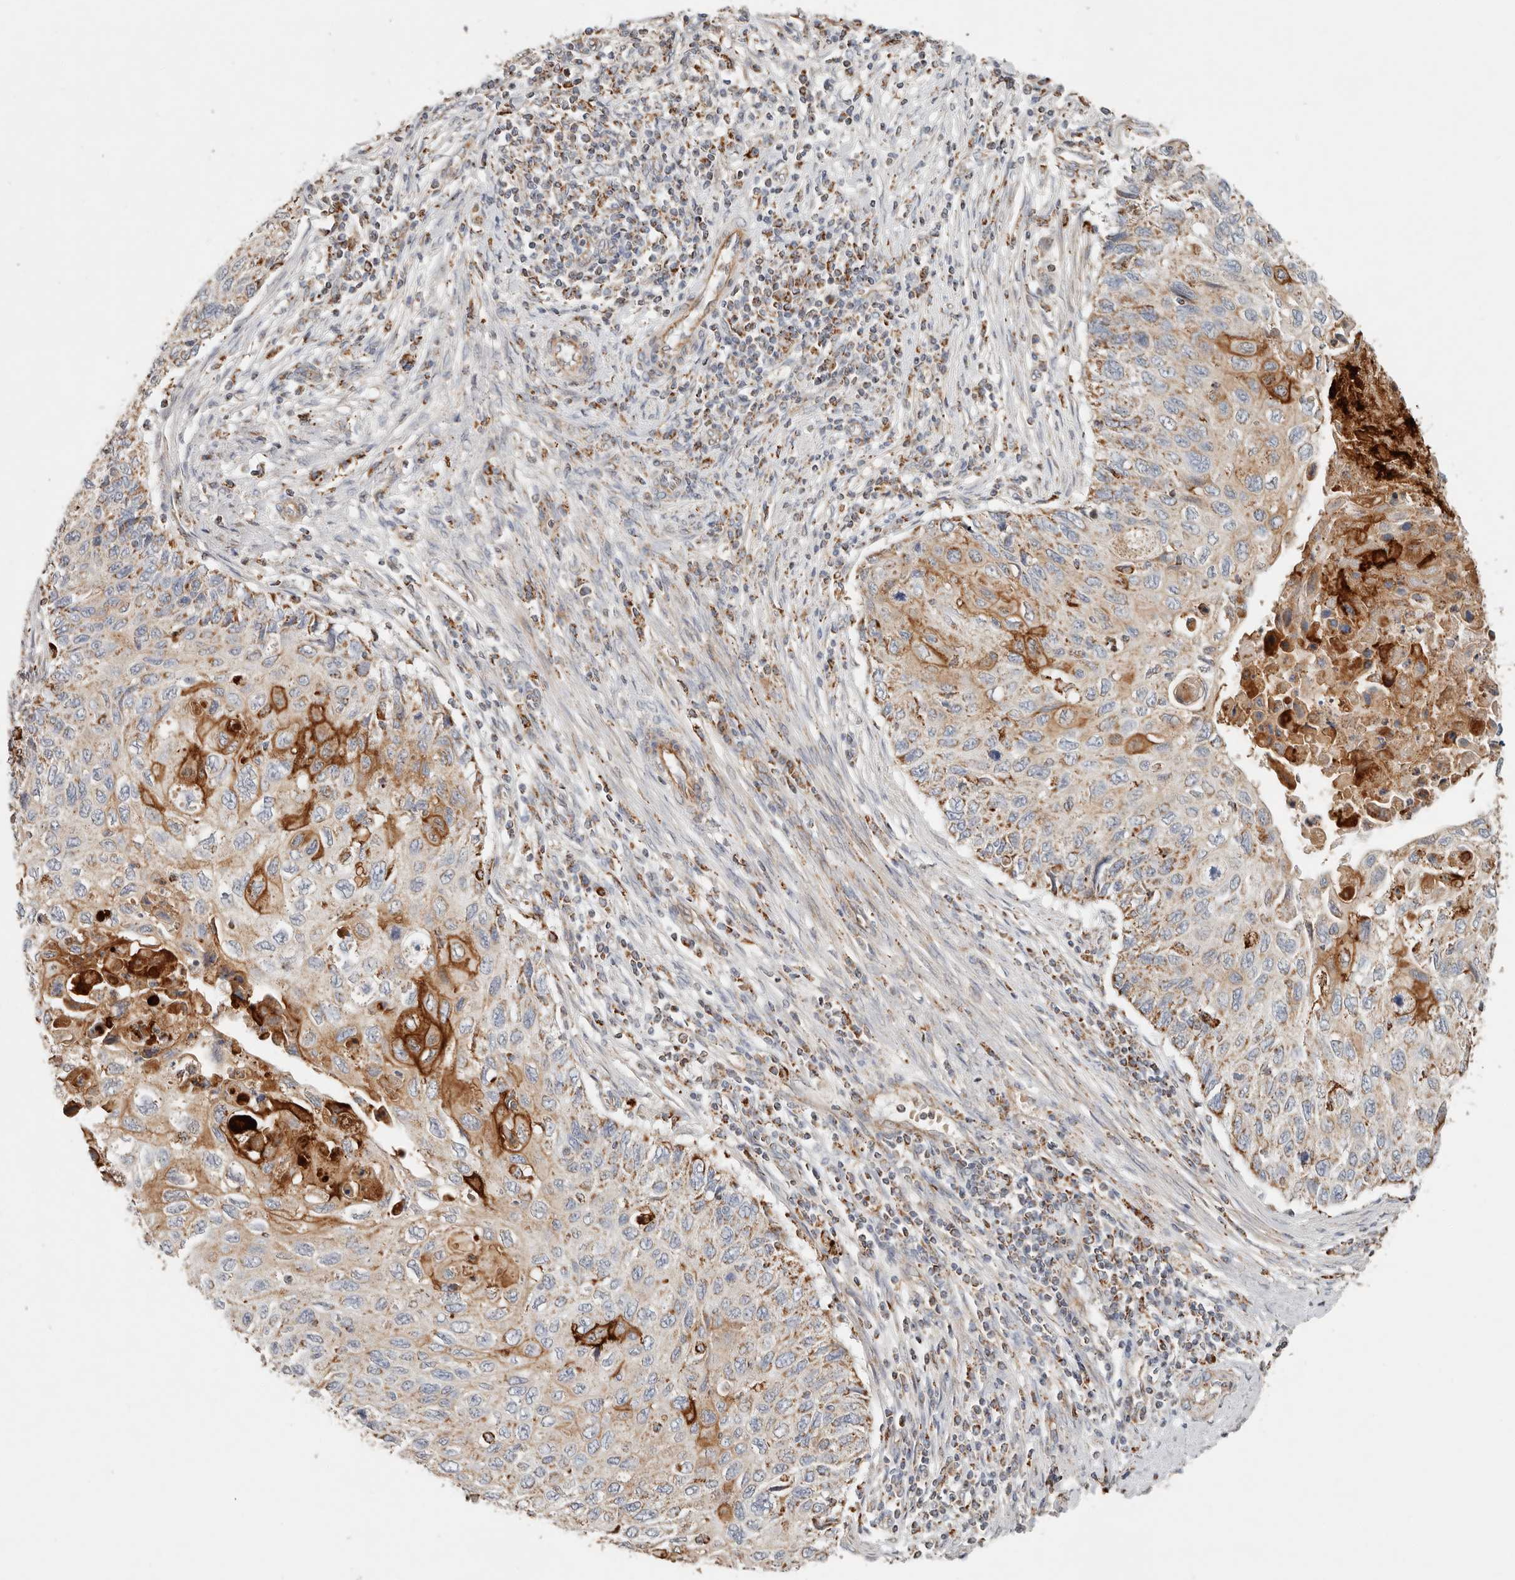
{"staining": {"intensity": "strong", "quantity": "25%-75%", "location": "cytoplasmic/membranous"}, "tissue": "cervical cancer", "cell_type": "Tumor cells", "image_type": "cancer", "snomed": [{"axis": "morphology", "description": "Squamous cell carcinoma, NOS"}, {"axis": "topography", "description": "Cervix"}], "caption": "Protein staining of squamous cell carcinoma (cervical) tissue displays strong cytoplasmic/membranous staining in approximately 25%-75% of tumor cells.", "gene": "ARHGEF10L", "patient": {"sex": "female", "age": 70}}